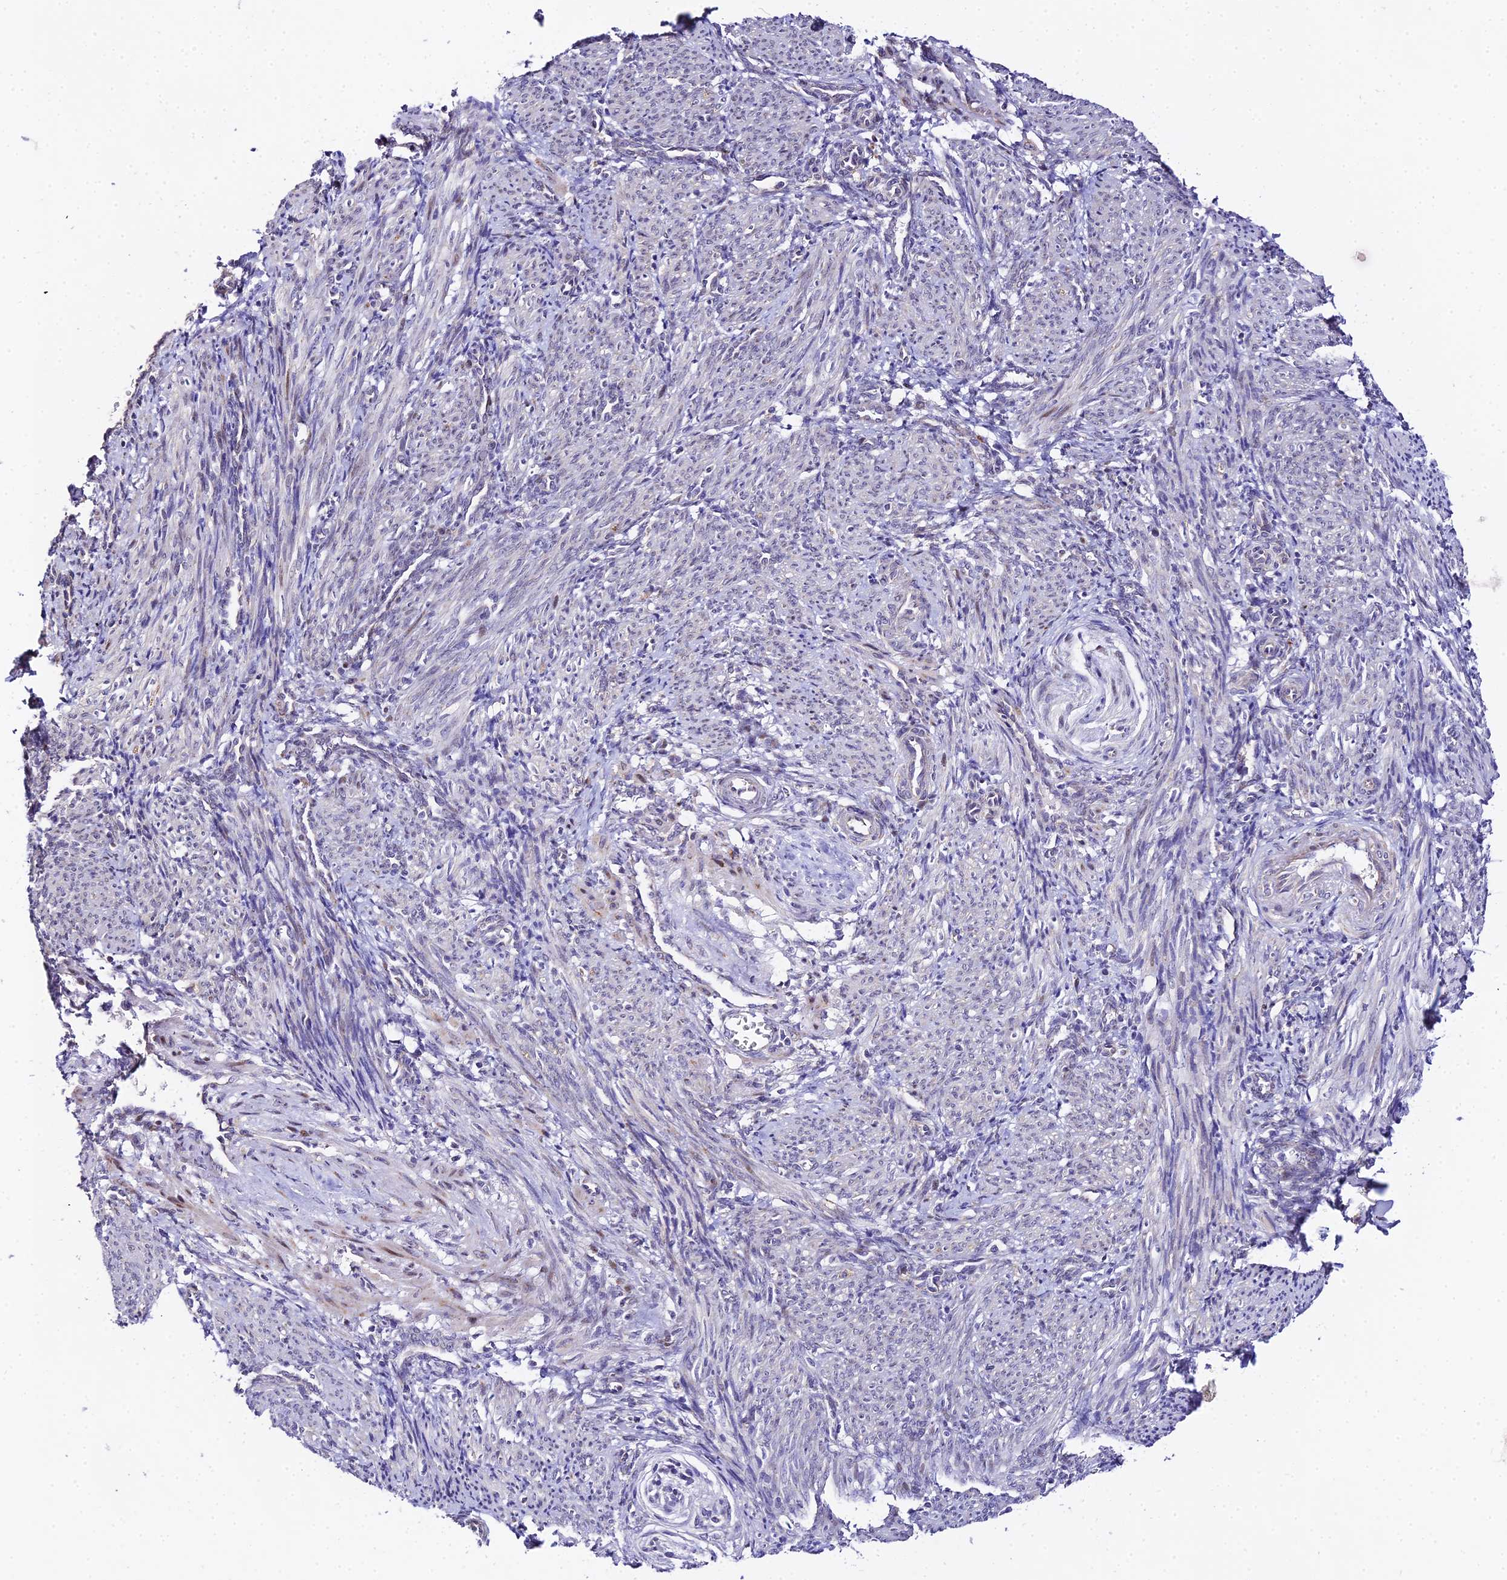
{"staining": {"intensity": "moderate", "quantity": "<25%", "location": "nuclear"}, "tissue": "smooth muscle", "cell_type": "Smooth muscle cells", "image_type": "normal", "snomed": [{"axis": "morphology", "description": "Normal tissue, NOS"}, {"axis": "topography", "description": "Endometrium"}], "caption": "The image demonstrates staining of unremarkable smooth muscle, revealing moderate nuclear protein positivity (brown color) within smooth muscle cells.", "gene": "ATP5PB", "patient": {"sex": "female", "age": 33}}